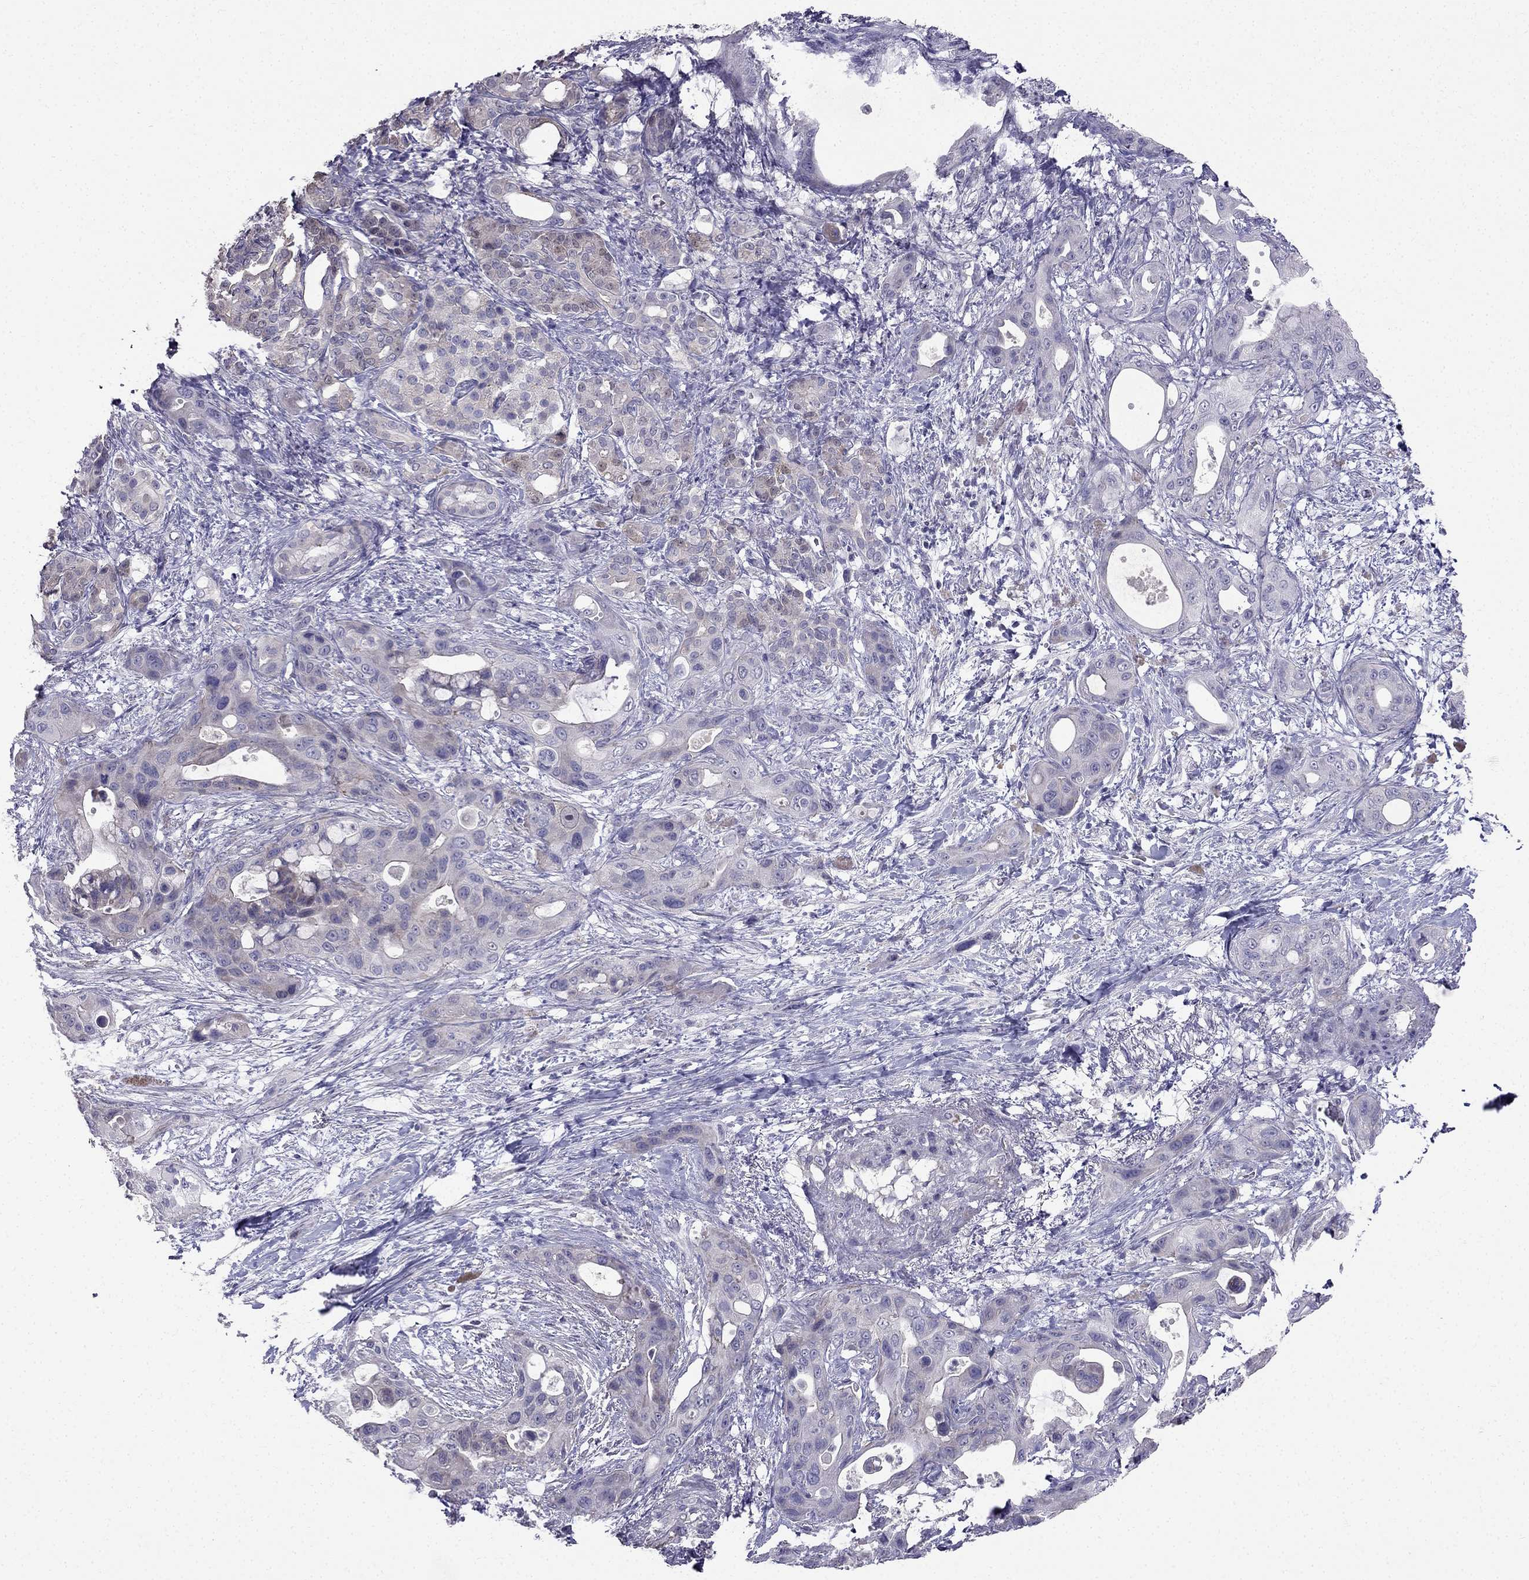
{"staining": {"intensity": "moderate", "quantity": "<25%", "location": "cytoplasmic/membranous"}, "tissue": "pancreatic cancer", "cell_type": "Tumor cells", "image_type": "cancer", "snomed": [{"axis": "morphology", "description": "Adenocarcinoma, NOS"}, {"axis": "topography", "description": "Pancreas"}], "caption": "DAB immunohistochemical staining of human adenocarcinoma (pancreatic) exhibits moderate cytoplasmic/membranous protein expression in approximately <25% of tumor cells. (DAB IHC, brown staining for protein, blue staining for nuclei).", "gene": "AS3MT", "patient": {"sex": "male", "age": 71}}